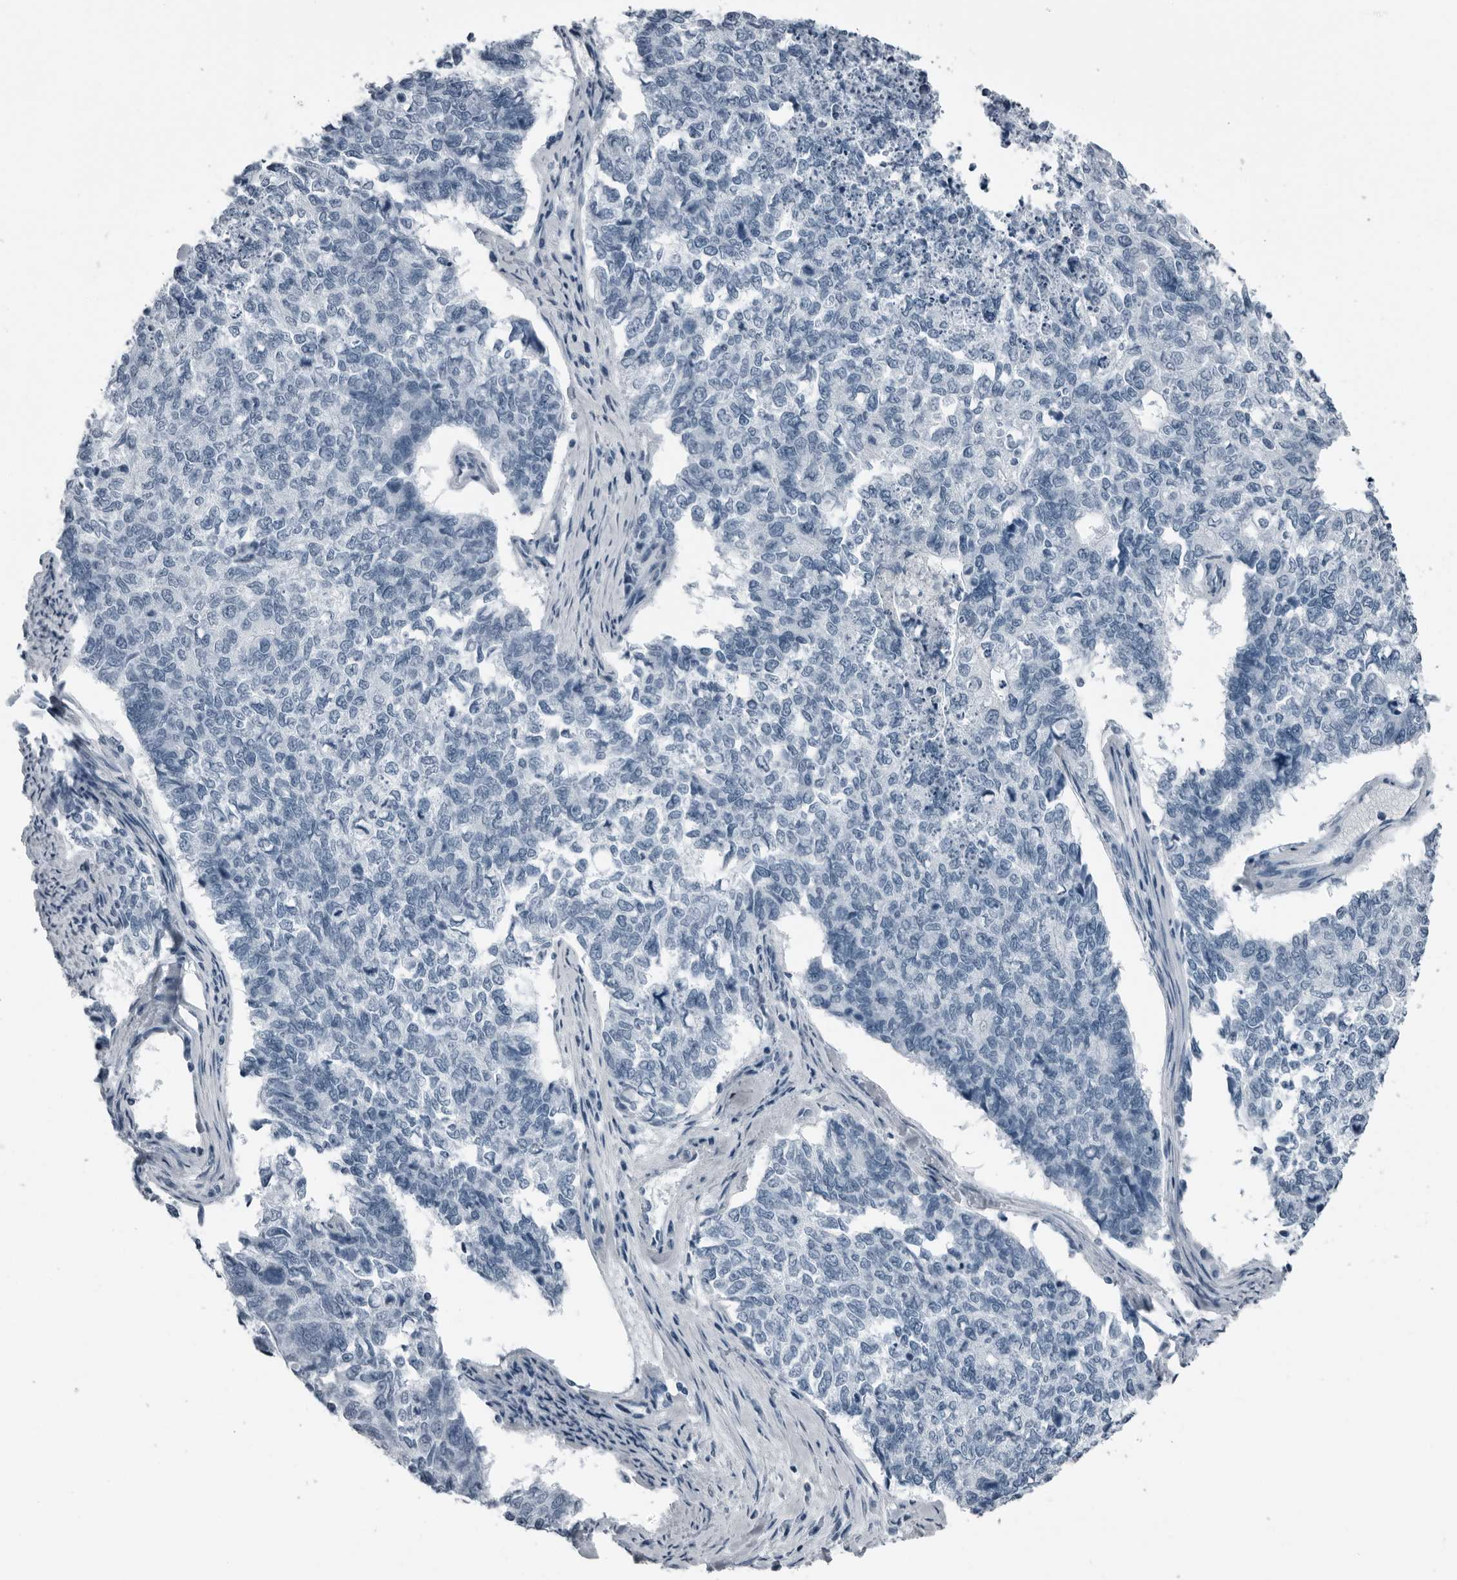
{"staining": {"intensity": "negative", "quantity": "none", "location": "none"}, "tissue": "cervical cancer", "cell_type": "Tumor cells", "image_type": "cancer", "snomed": [{"axis": "morphology", "description": "Squamous cell carcinoma, NOS"}, {"axis": "topography", "description": "Cervix"}], "caption": "IHC of squamous cell carcinoma (cervical) displays no positivity in tumor cells.", "gene": "PRSS1", "patient": {"sex": "female", "age": 63}}